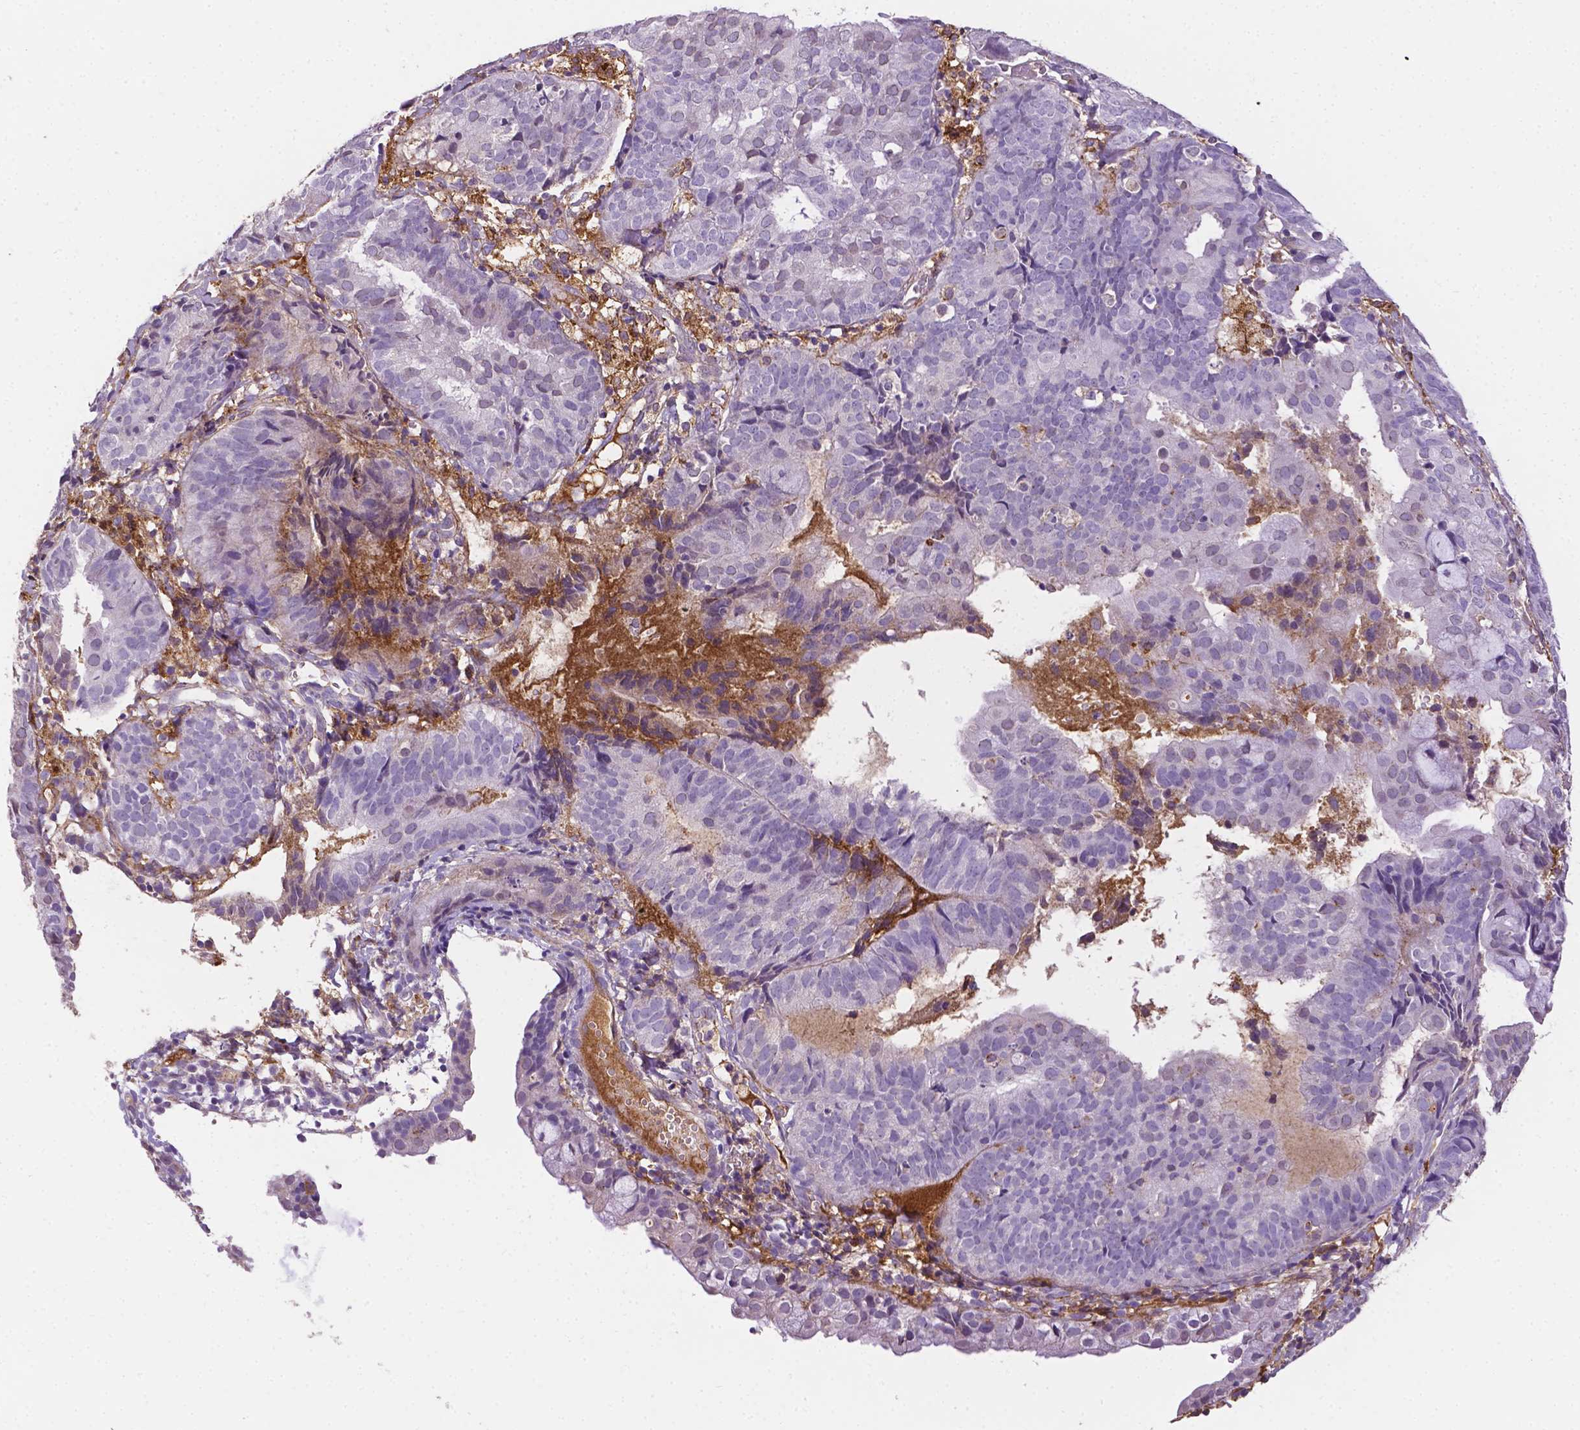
{"staining": {"intensity": "negative", "quantity": "none", "location": "none"}, "tissue": "endometrial cancer", "cell_type": "Tumor cells", "image_type": "cancer", "snomed": [{"axis": "morphology", "description": "Adenocarcinoma, NOS"}, {"axis": "topography", "description": "Endometrium"}], "caption": "Tumor cells are negative for brown protein staining in endometrial cancer (adenocarcinoma).", "gene": "APOE", "patient": {"sex": "female", "age": 80}}